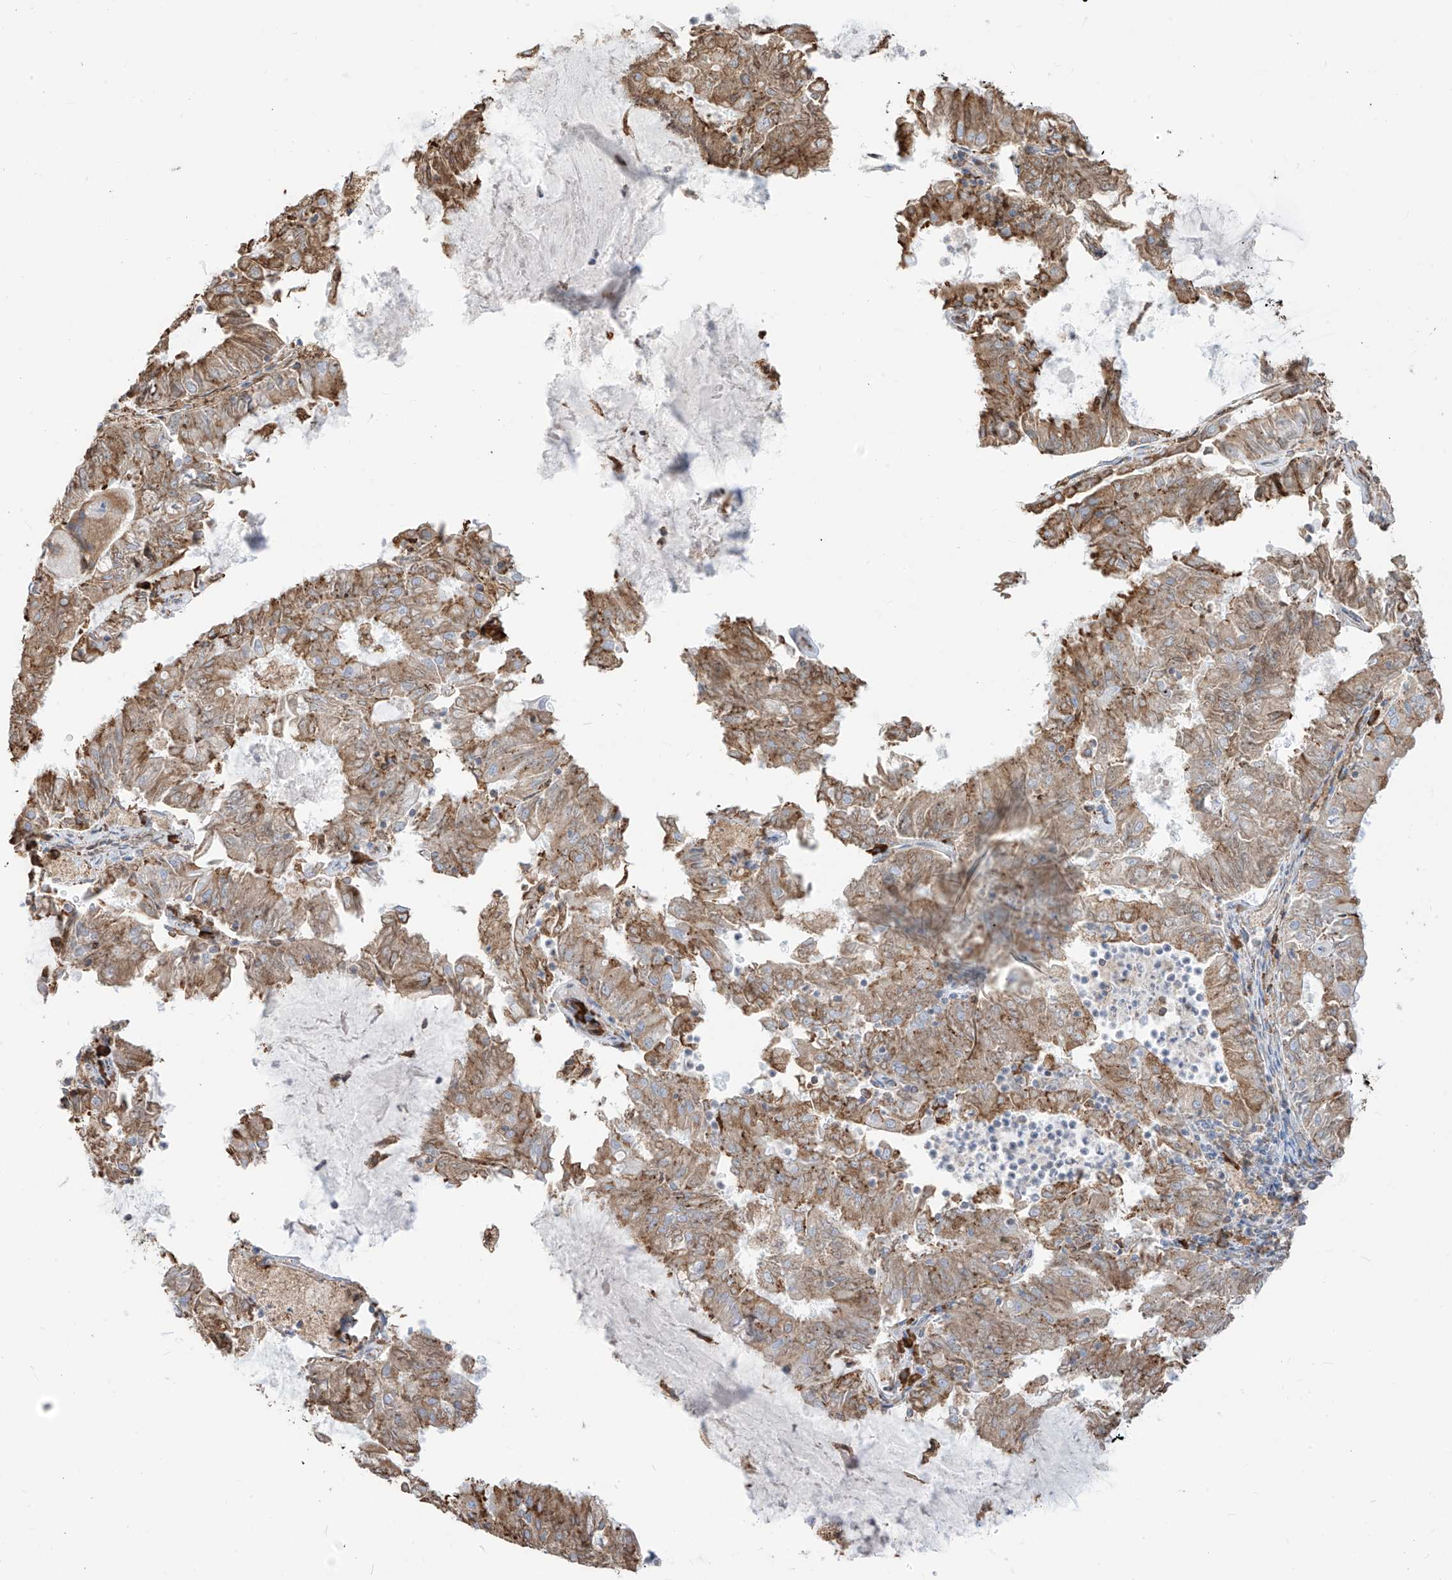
{"staining": {"intensity": "moderate", "quantity": ">75%", "location": "cytoplasmic/membranous"}, "tissue": "endometrial cancer", "cell_type": "Tumor cells", "image_type": "cancer", "snomed": [{"axis": "morphology", "description": "Adenocarcinoma, NOS"}, {"axis": "topography", "description": "Endometrium"}], "caption": "This photomicrograph exhibits adenocarcinoma (endometrial) stained with immunohistochemistry to label a protein in brown. The cytoplasmic/membranous of tumor cells show moderate positivity for the protein. Nuclei are counter-stained blue.", "gene": "PDIA6", "patient": {"sex": "female", "age": 57}}